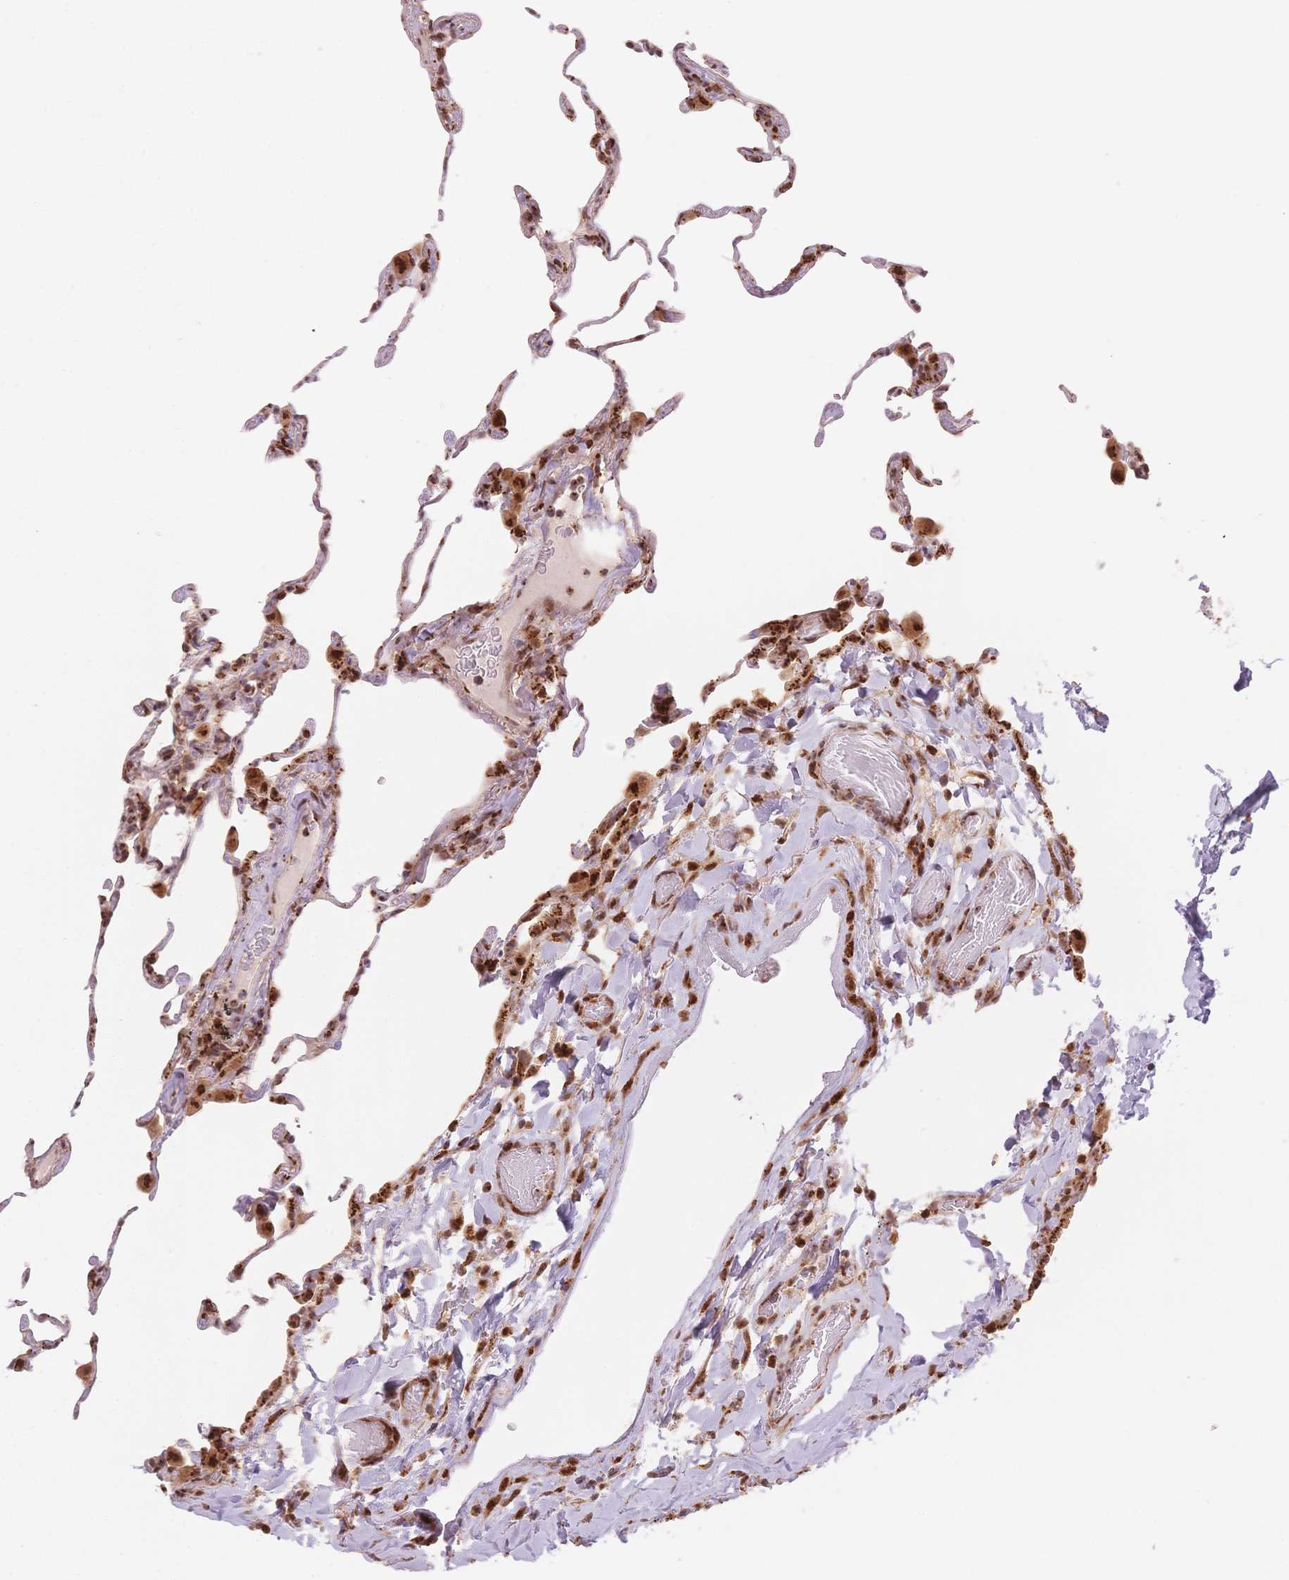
{"staining": {"intensity": "weak", "quantity": "25%-75%", "location": "cytoplasmic/membranous"}, "tissue": "lung", "cell_type": "Alveolar cells", "image_type": "normal", "snomed": [{"axis": "morphology", "description": "Normal tissue, NOS"}, {"axis": "topography", "description": "Lung"}], "caption": "An immunohistochemistry (IHC) image of unremarkable tissue is shown. Protein staining in brown labels weak cytoplasmic/membranous positivity in lung within alveolar cells.", "gene": "STK39", "patient": {"sex": "female", "age": 57}}